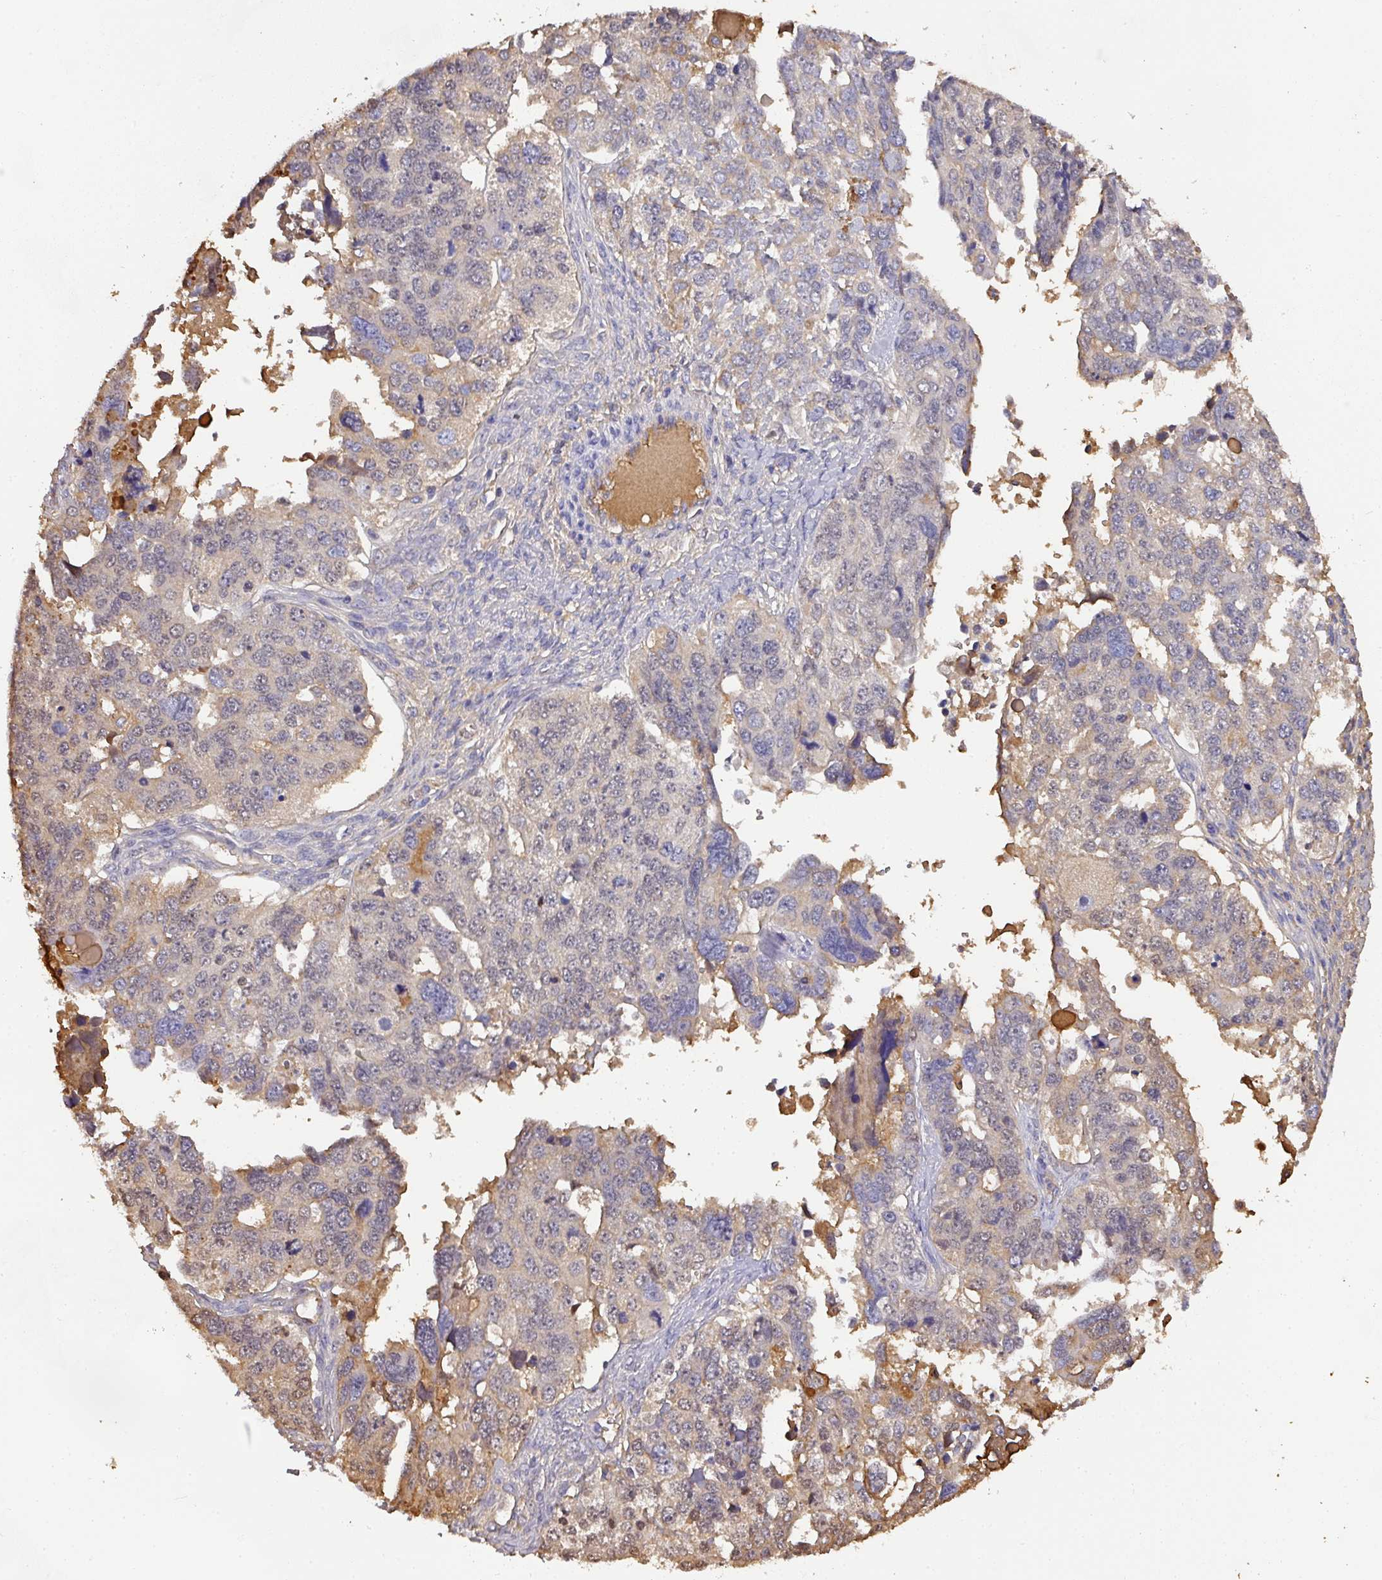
{"staining": {"intensity": "negative", "quantity": "none", "location": "none"}, "tissue": "ovarian cancer", "cell_type": "Tumor cells", "image_type": "cancer", "snomed": [{"axis": "morphology", "description": "Cystadenocarcinoma, serous, NOS"}, {"axis": "topography", "description": "Ovary"}], "caption": "Tumor cells are negative for protein expression in human serous cystadenocarcinoma (ovarian). Brightfield microscopy of immunohistochemistry (IHC) stained with DAB (3,3'-diaminobenzidine) (brown) and hematoxylin (blue), captured at high magnification.", "gene": "ALB", "patient": {"sex": "female", "age": 76}}